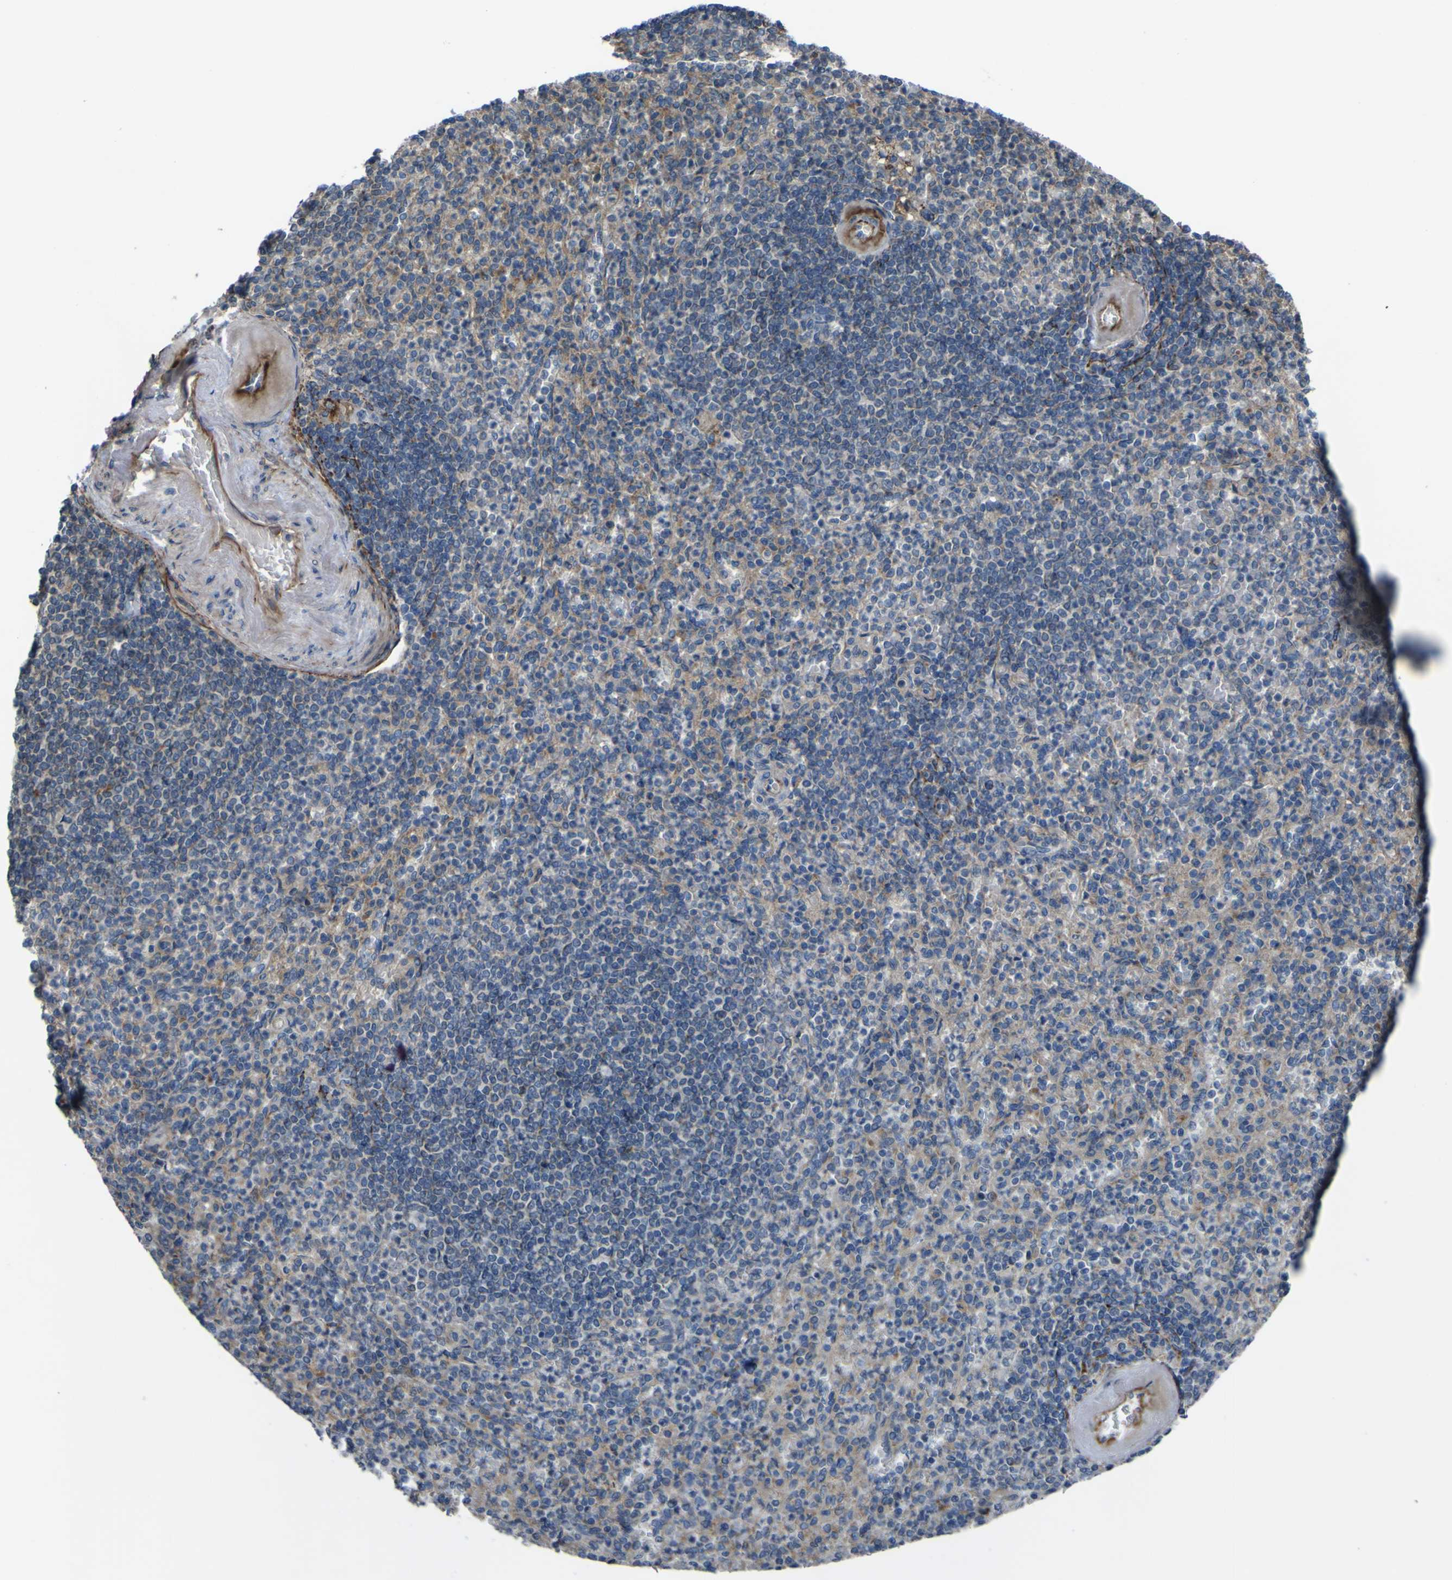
{"staining": {"intensity": "moderate", "quantity": "25%-75%", "location": "cytoplasmic/membranous"}, "tissue": "spleen", "cell_type": "Cells in red pulp", "image_type": "normal", "snomed": [{"axis": "morphology", "description": "Normal tissue, NOS"}, {"axis": "topography", "description": "Spleen"}], "caption": "Immunohistochemical staining of unremarkable spleen demonstrates medium levels of moderate cytoplasmic/membranous expression in approximately 25%-75% of cells in red pulp.", "gene": "GPLD1", "patient": {"sex": "female", "age": 74}}